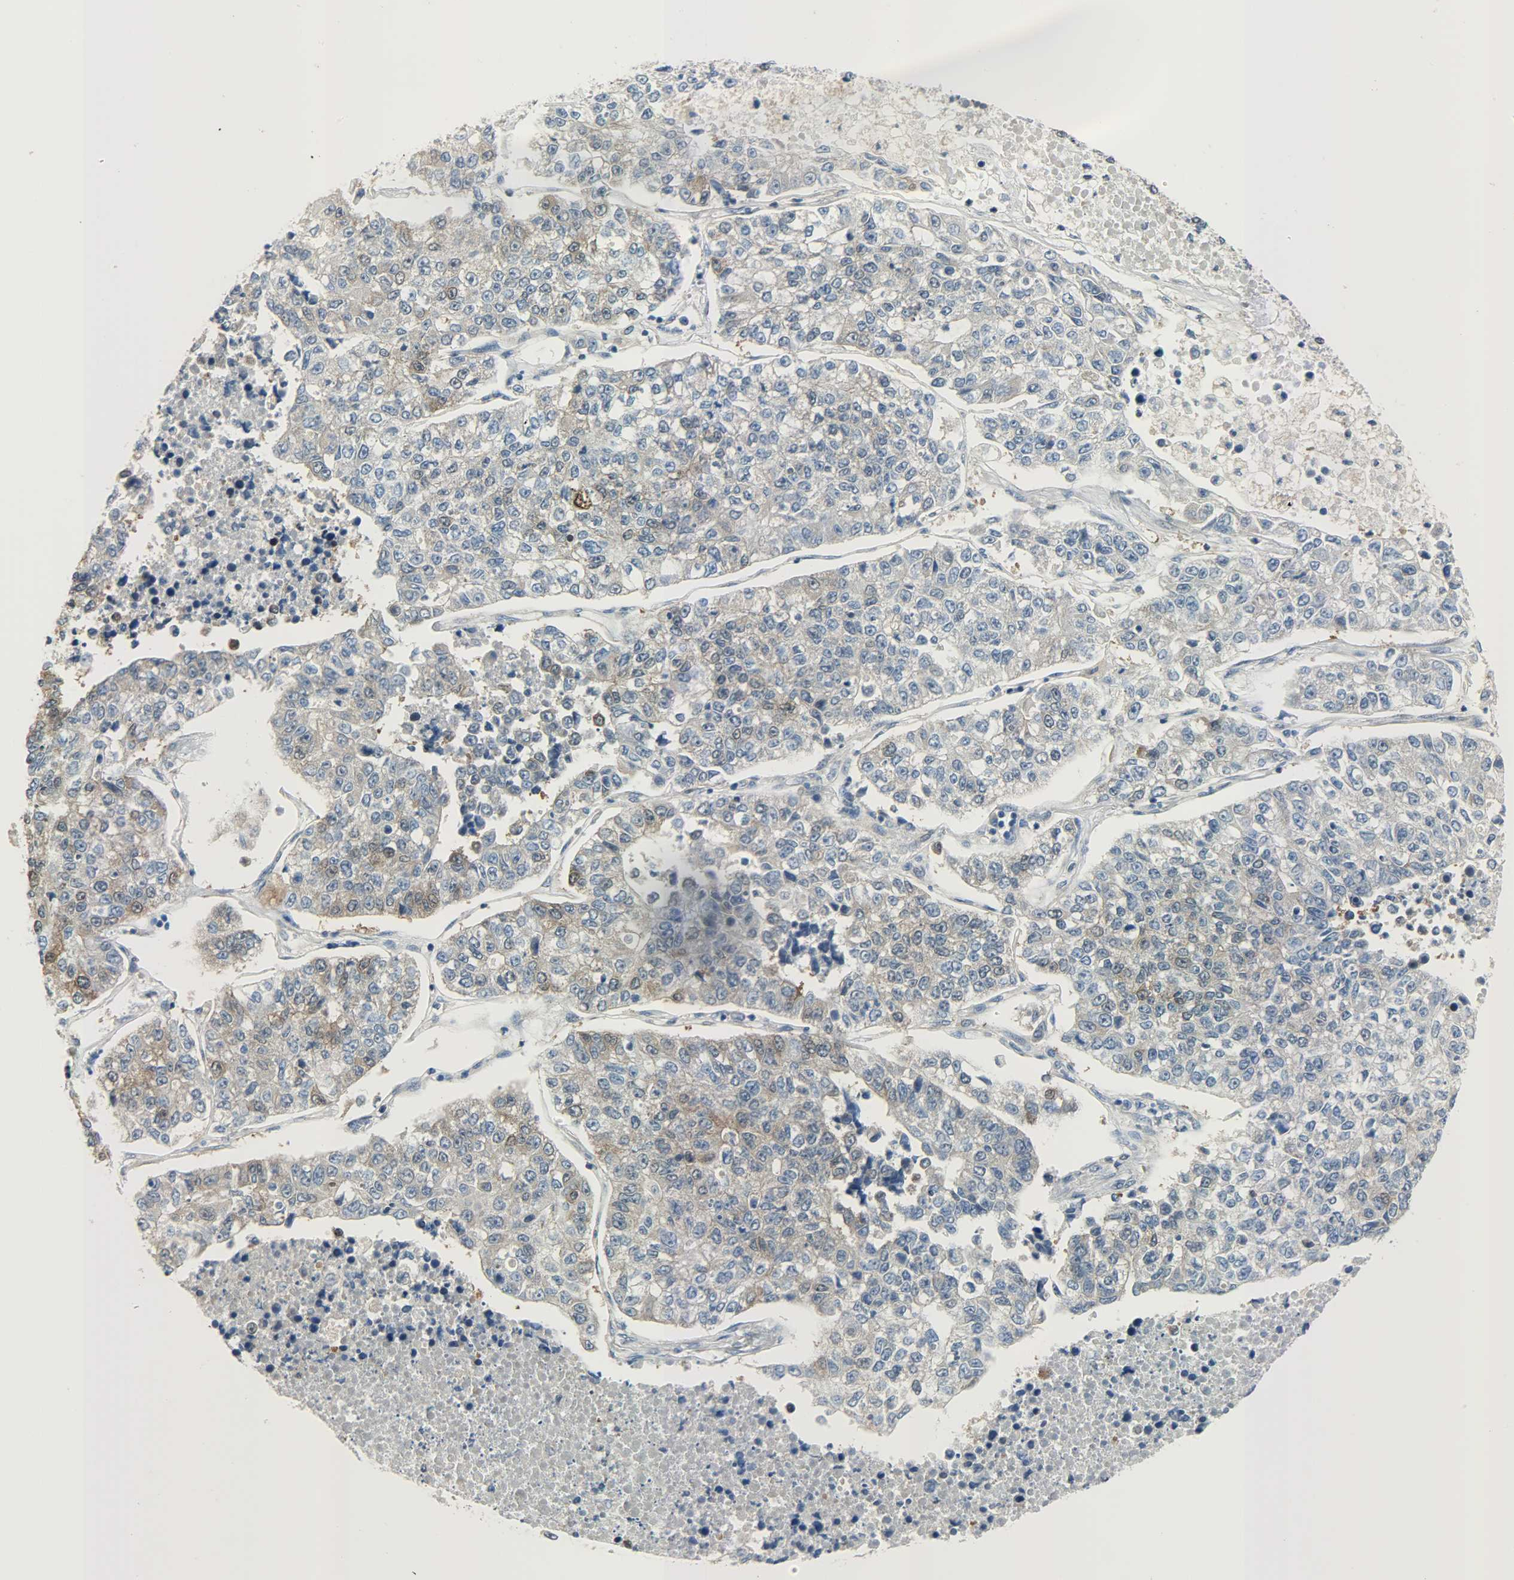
{"staining": {"intensity": "moderate", "quantity": "<25%", "location": "cytoplasmic/membranous"}, "tissue": "lung cancer", "cell_type": "Tumor cells", "image_type": "cancer", "snomed": [{"axis": "morphology", "description": "Adenocarcinoma, NOS"}, {"axis": "topography", "description": "Lung"}], "caption": "A brown stain labels moderate cytoplasmic/membranous expression of a protein in lung adenocarcinoma tumor cells. Immunohistochemistry (ihc) stains the protein in brown and the nuclei are stained blue.", "gene": "EIF4EBP1", "patient": {"sex": "male", "age": 49}}